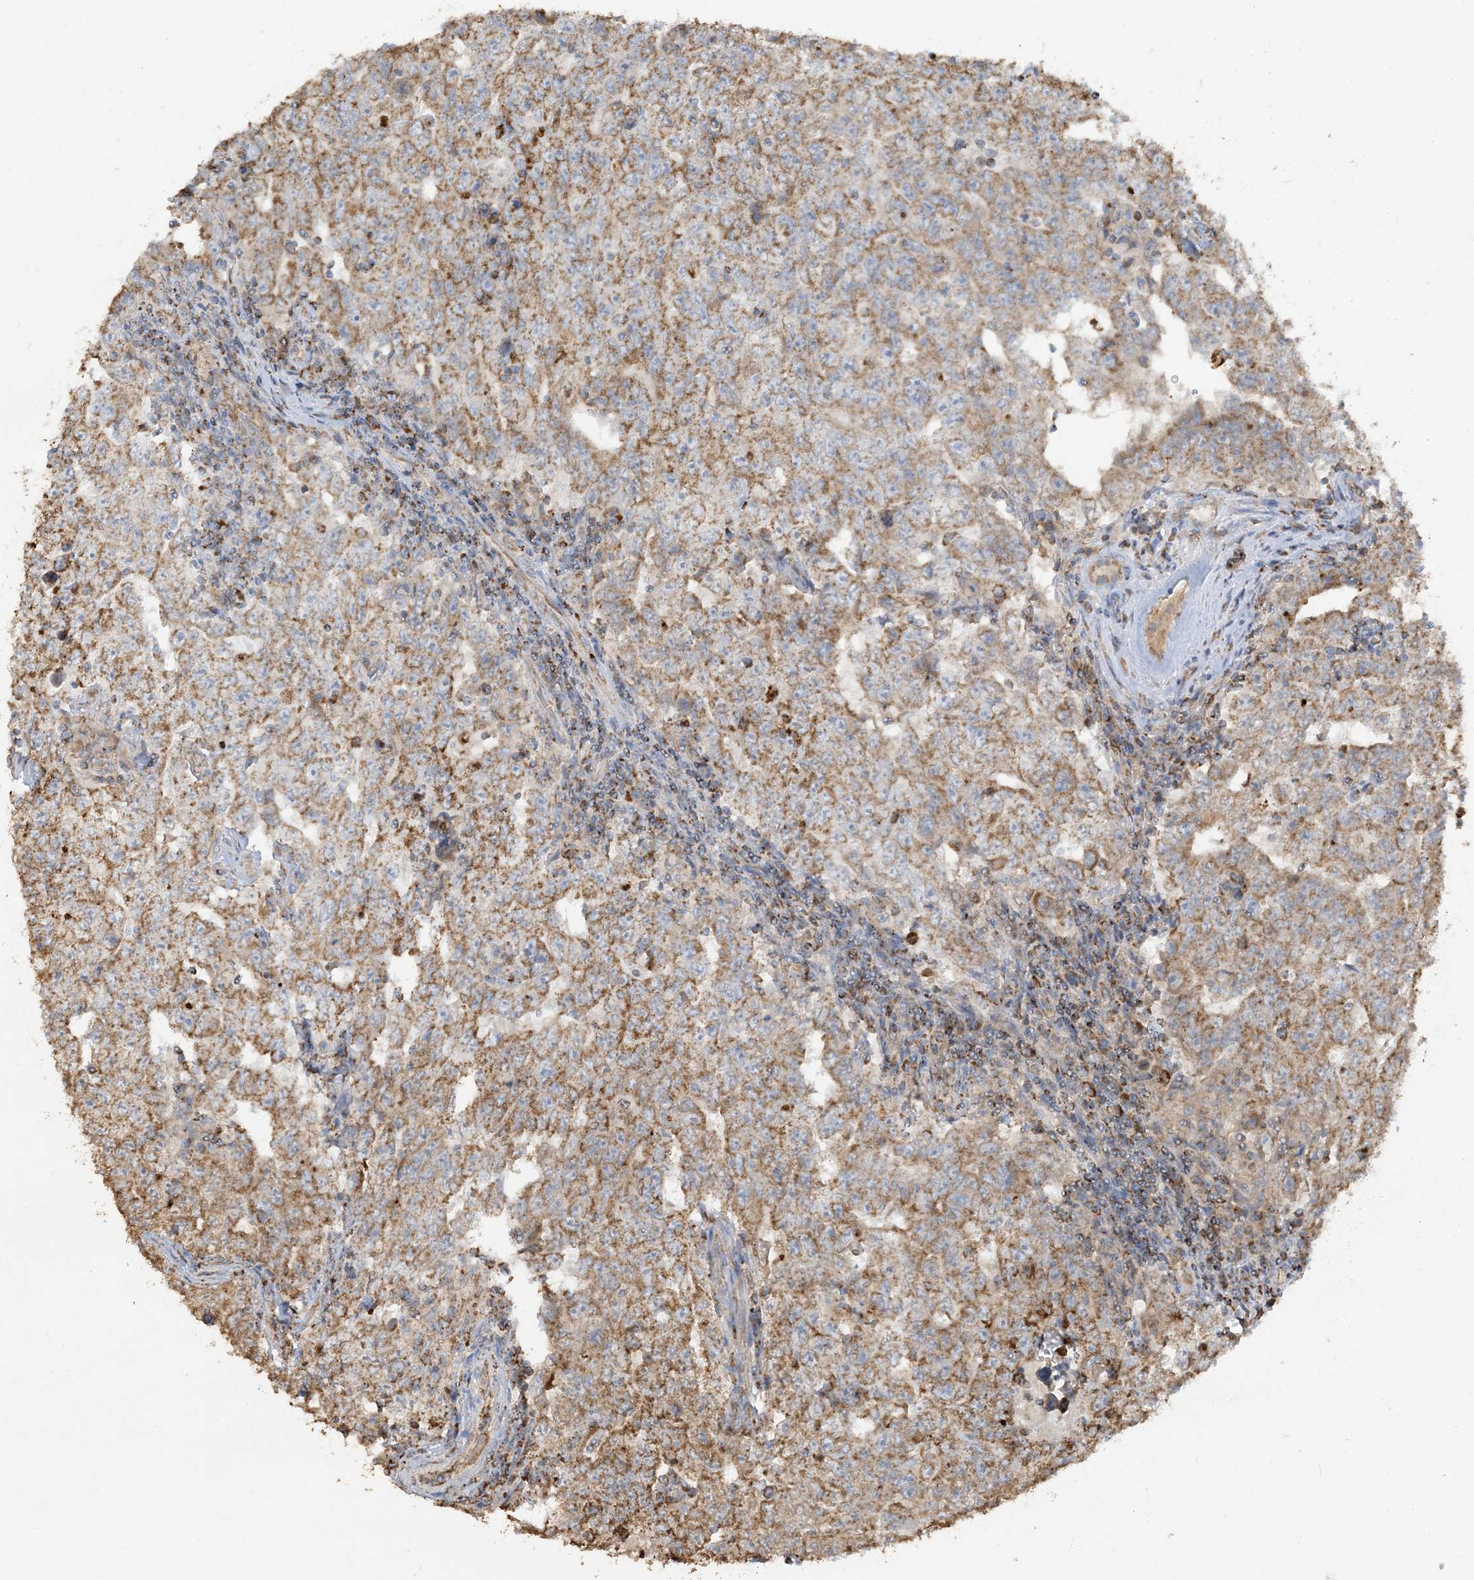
{"staining": {"intensity": "moderate", "quantity": ">75%", "location": "cytoplasmic/membranous"}, "tissue": "testis cancer", "cell_type": "Tumor cells", "image_type": "cancer", "snomed": [{"axis": "morphology", "description": "Carcinoma, Embryonal, NOS"}, {"axis": "topography", "description": "Testis"}], "caption": "Tumor cells exhibit moderate cytoplasmic/membranous expression in approximately >75% of cells in testis embryonal carcinoma.", "gene": "AGA", "patient": {"sex": "male", "age": 26}}